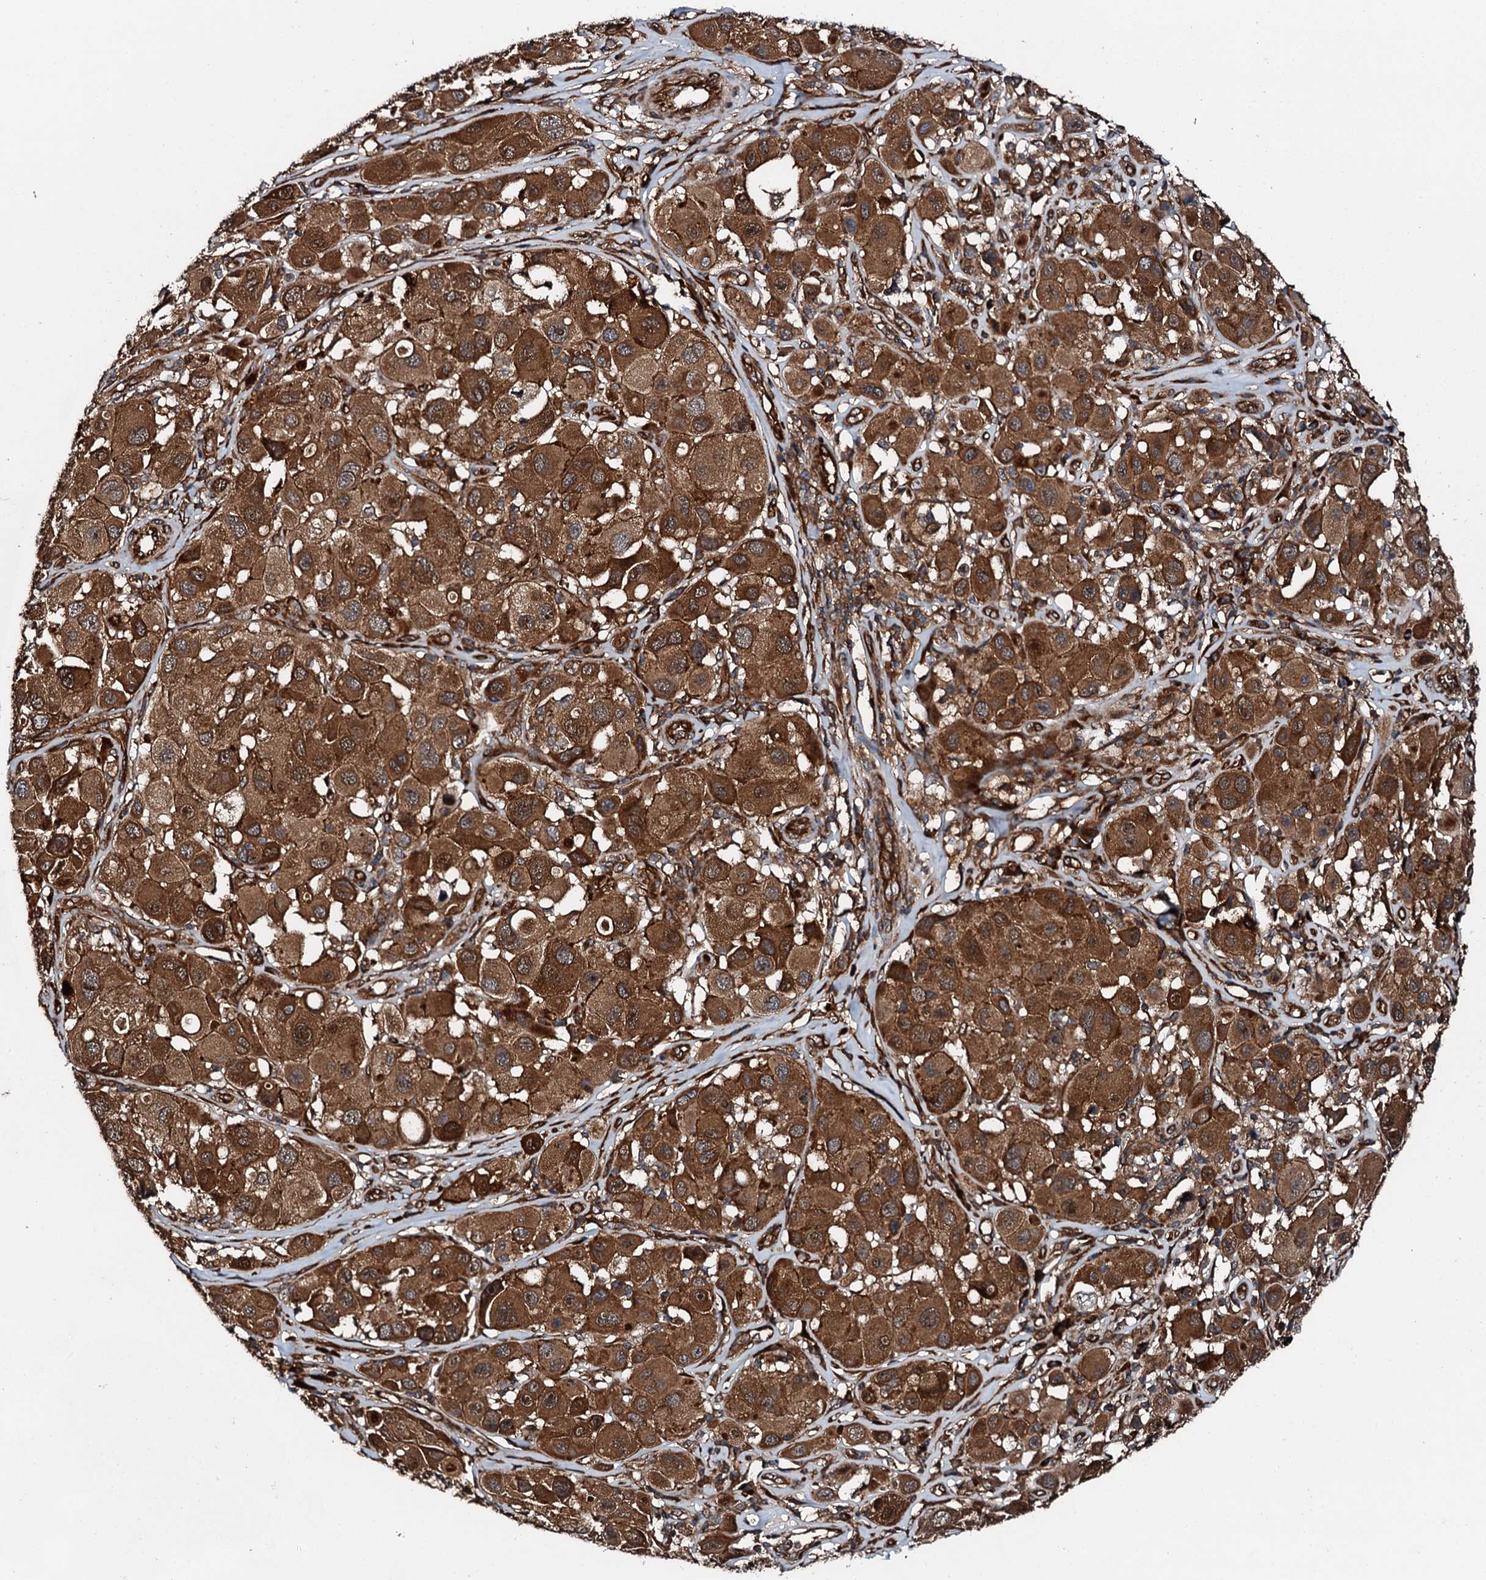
{"staining": {"intensity": "strong", "quantity": ">75%", "location": "cytoplasmic/membranous"}, "tissue": "melanoma", "cell_type": "Tumor cells", "image_type": "cancer", "snomed": [{"axis": "morphology", "description": "Malignant melanoma, Metastatic site"}, {"axis": "topography", "description": "Skin"}], "caption": "Immunohistochemistry photomicrograph of neoplastic tissue: human malignant melanoma (metastatic site) stained using immunohistochemistry reveals high levels of strong protein expression localized specifically in the cytoplasmic/membranous of tumor cells, appearing as a cytoplasmic/membranous brown color.", "gene": "FLYWCH1", "patient": {"sex": "male", "age": 41}}